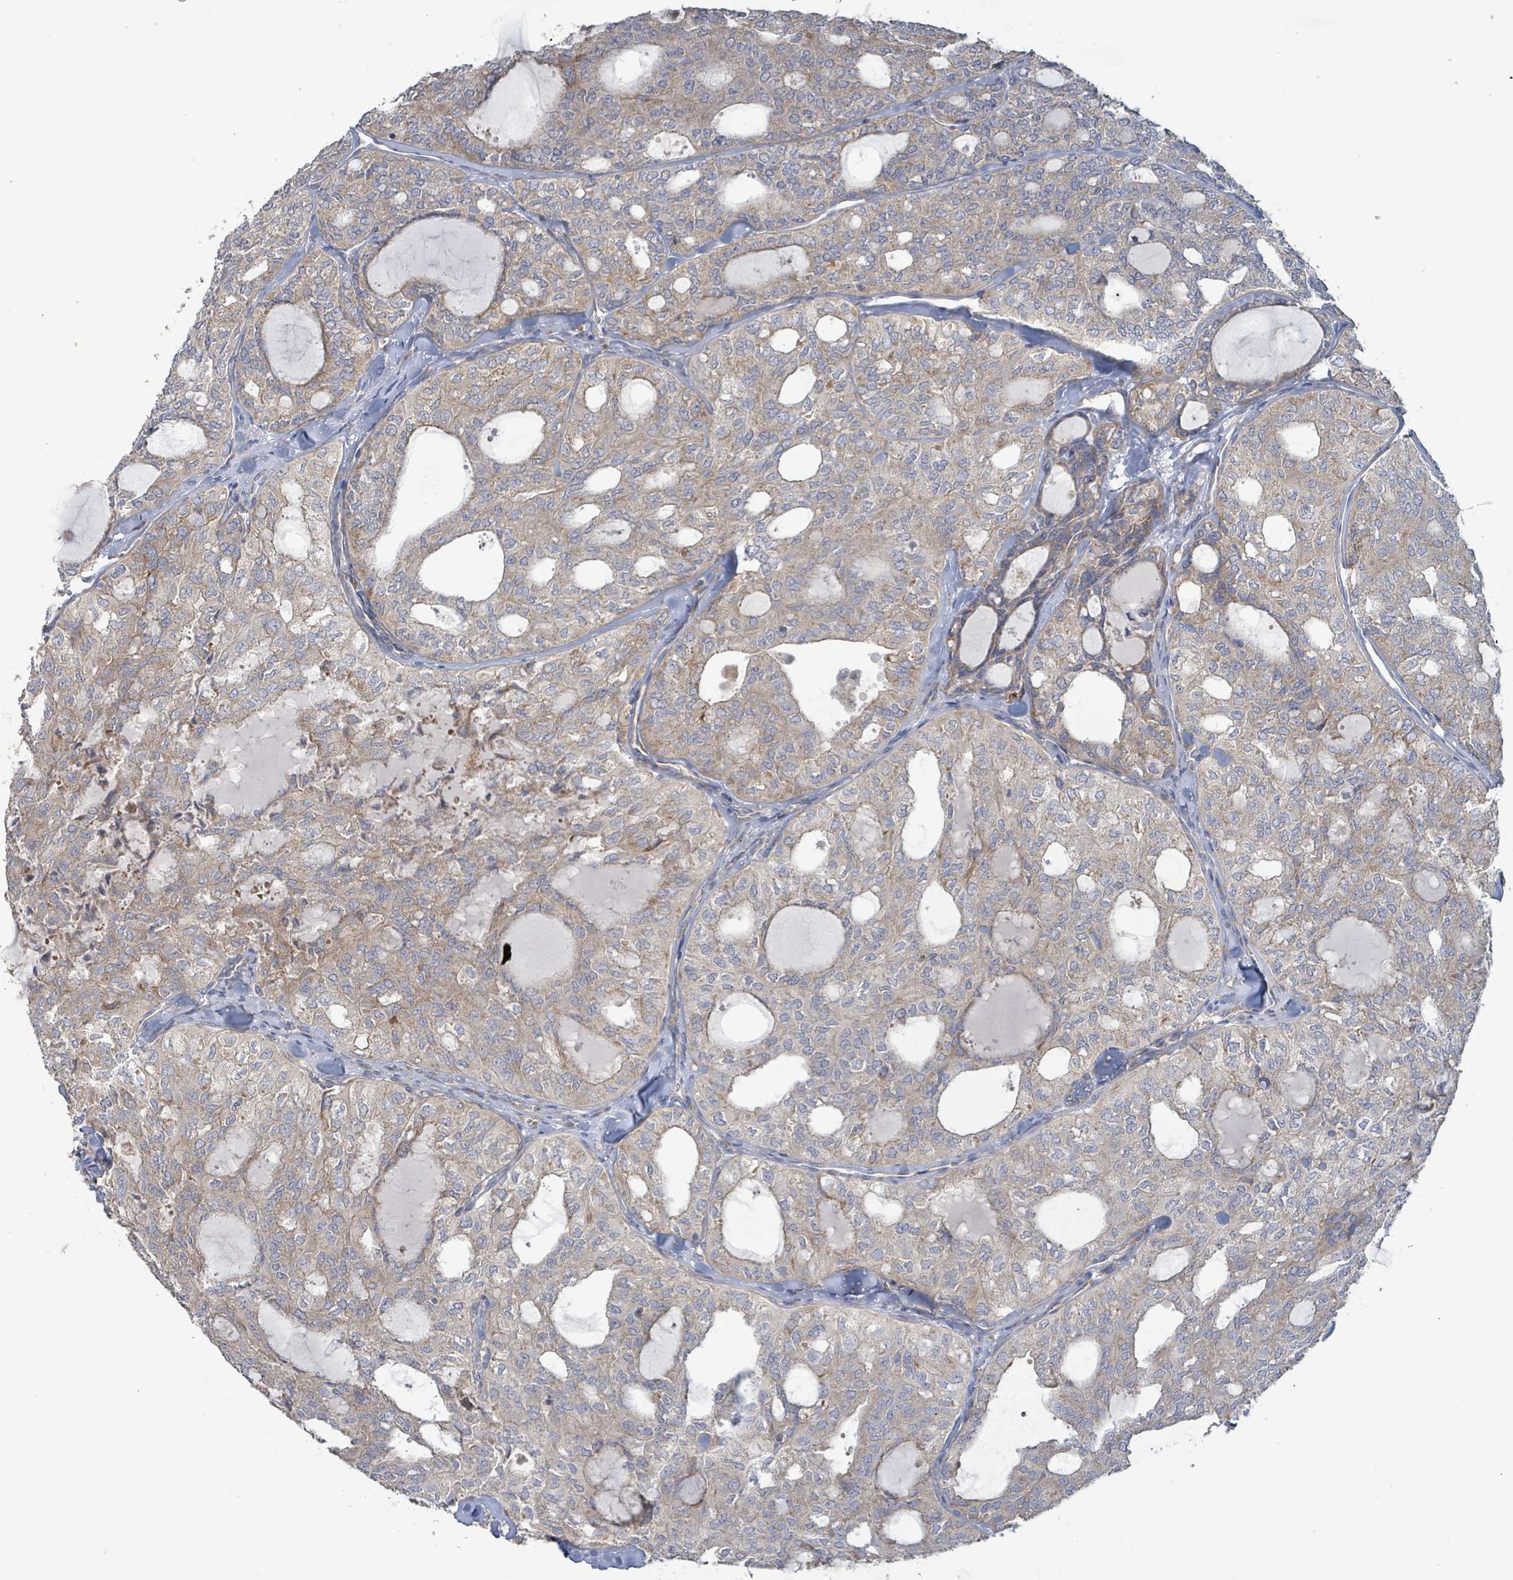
{"staining": {"intensity": "moderate", "quantity": "25%-75%", "location": "cytoplasmic/membranous"}, "tissue": "thyroid cancer", "cell_type": "Tumor cells", "image_type": "cancer", "snomed": [{"axis": "morphology", "description": "Follicular adenoma carcinoma, NOS"}, {"axis": "topography", "description": "Thyroid gland"}], "caption": "Thyroid cancer (follicular adenoma carcinoma) stained with DAB (3,3'-diaminobenzidine) immunohistochemistry shows medium levels of moderate cytoplasmic/membranous positivity in about 25%-75% of tumor cells.", "gene": "RPL32", "patient": {"sex": "male", "age": 75}}